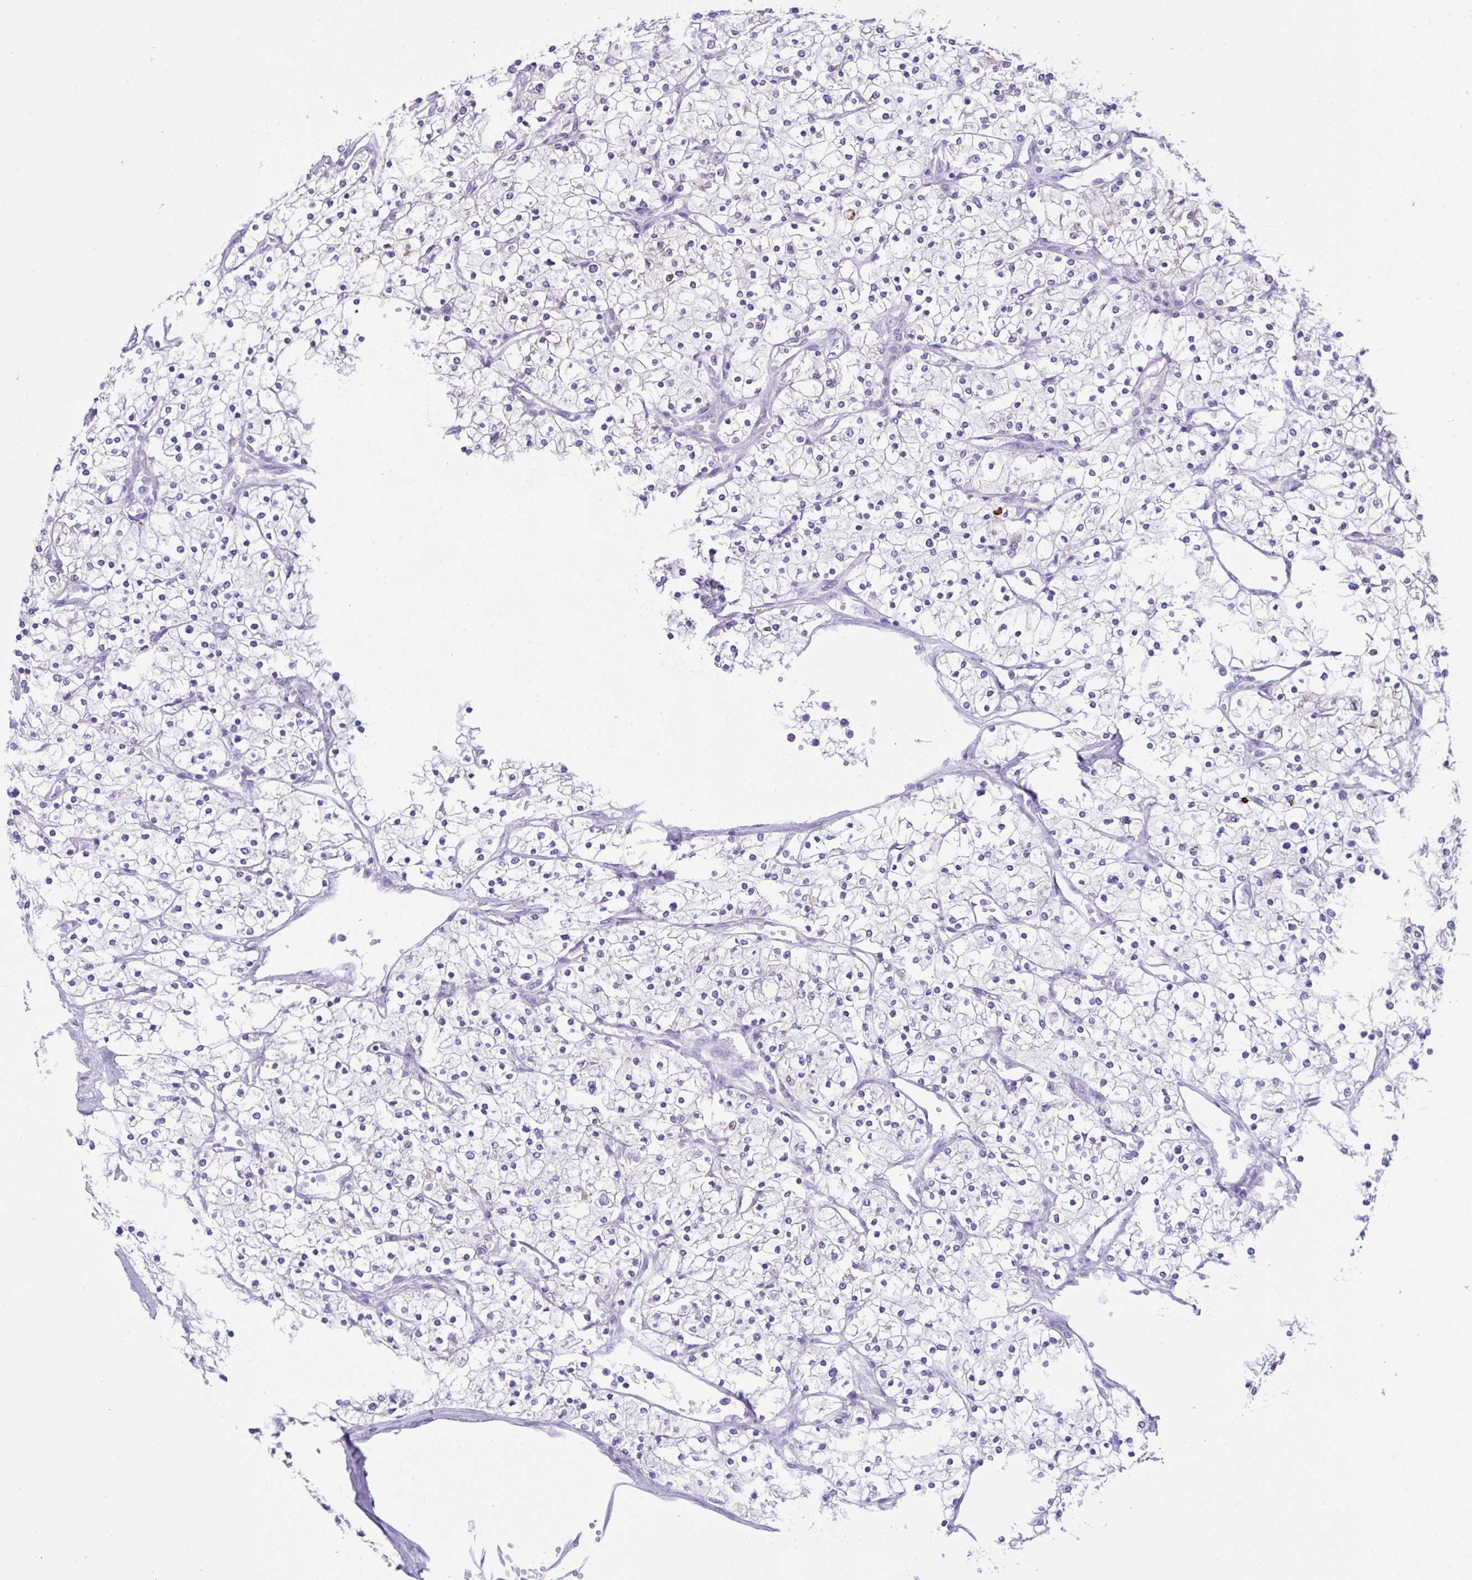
{"staining": {"intensity": "negative", "quantity": "none", "location": "none"}, "tissue": "renal cancer", "cell_type": "Tumor cells", "image_type": "cancer", "snomed": [{"axis": "morphology", "description": "Adenocarcinoma, NOS"}, {"axis": "topography", "description": "Kidney"}], "caption": "Renal cancer was stained to show a protein in brown. There is no significant expression in tumor cells. (Brightfield microscopy of DAB (3,3'-diaminobenzidine) IHC at high magnification).", "gene": "LGALS4", "patient": {"sex": "male", "age": 80}}